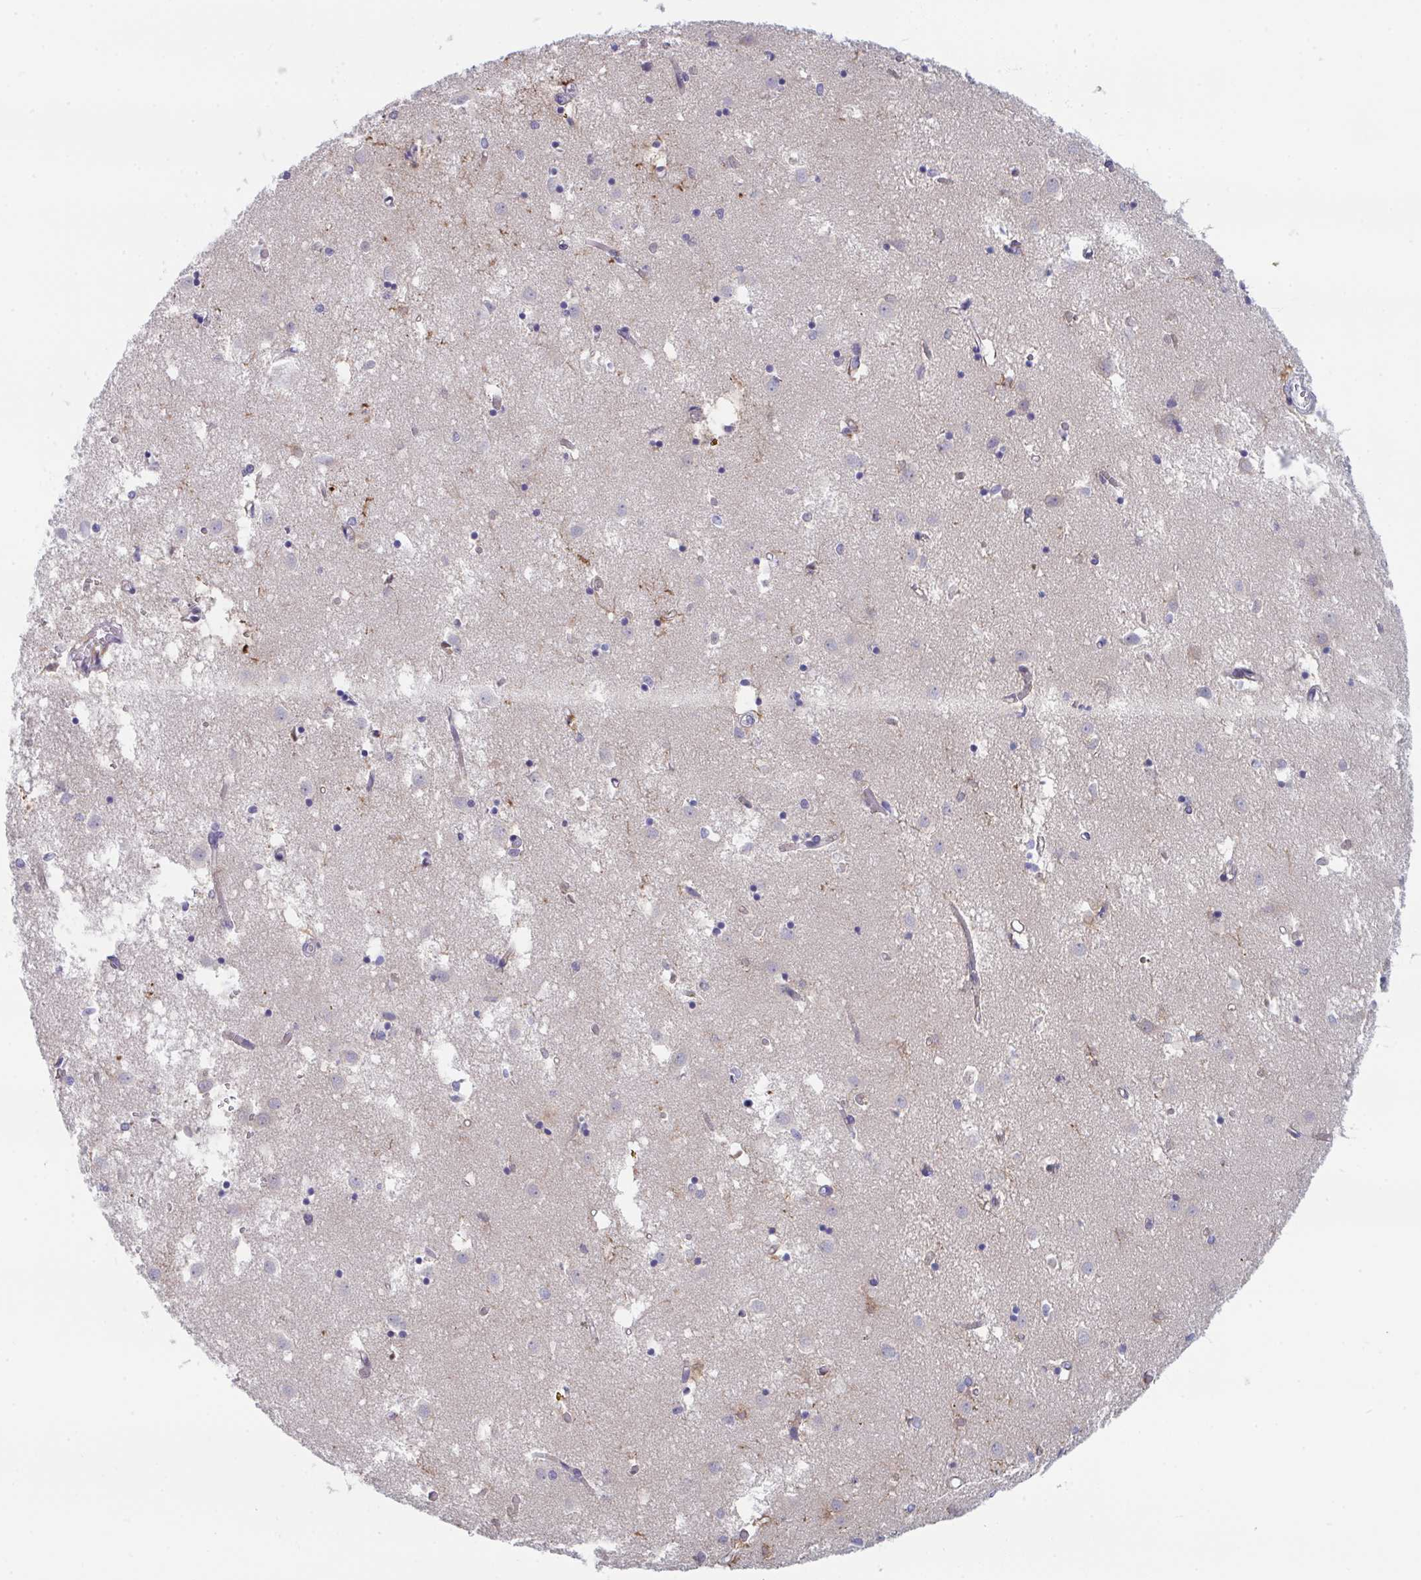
{"staining": {"intensity": "negative", "quantity": "none", "location": "none"}, "tissue": "caudate", "cell_type": "Glial cells", "image_type": "normal", "snomed": [{"axis": "morphology", "description": "Normal tissue, NOS"}, {"axis": "topography", "description": "Lateral ventricle wall"}], "caption": "This micrograph is of unremarkable caudate stained with immunohistochemistry (IHC) to label a protein in brown with the nuclei are counter-stained blue. There is no expression in glial cells.", "gene": "P2RX3", "patient": {"sex": "male", "age": 70}}